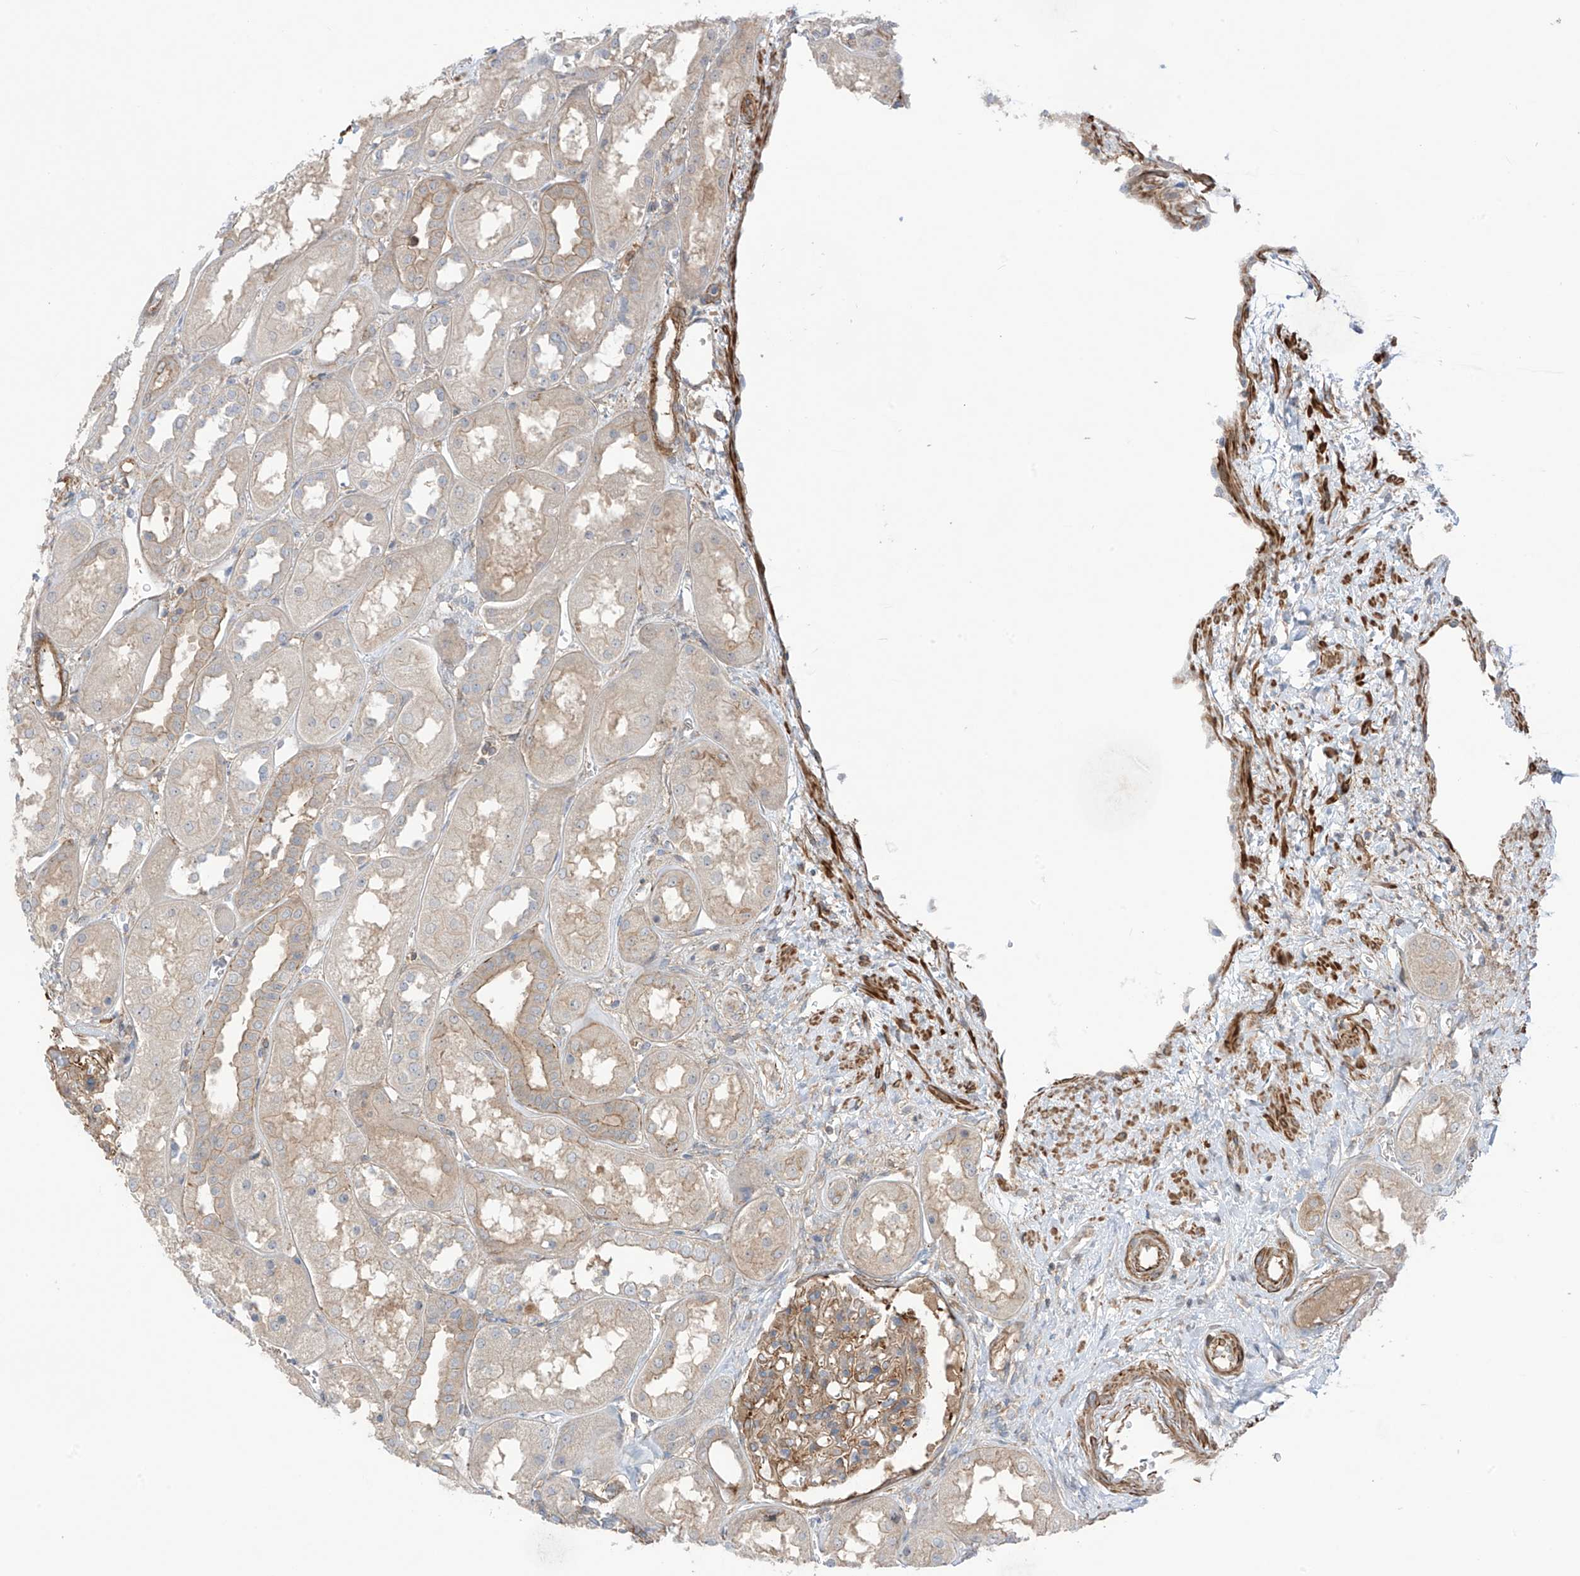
{"staining": {"intensity": "moderate", "quantity": ">75%", "location": "cytoplasmic/membranous"}, "tissue": "kidney", "cell_type": "Cells in glomeruli", "image_type": "normal", "snomed": [{"axis": "morphology", "description": "Normal tissue, NOS"}, {"axis": "topography", "description": "Kidney"}], "caption": "DAB (3,3'-diaminobenzidine) immunohistochemical staining of normal human kidney exhibits moderate cytoplasmic/membranous protein expression in about >75% of cells in glomeruli.", "gene": "TRMU", "patient": {"sex": "male", "age": 70}}